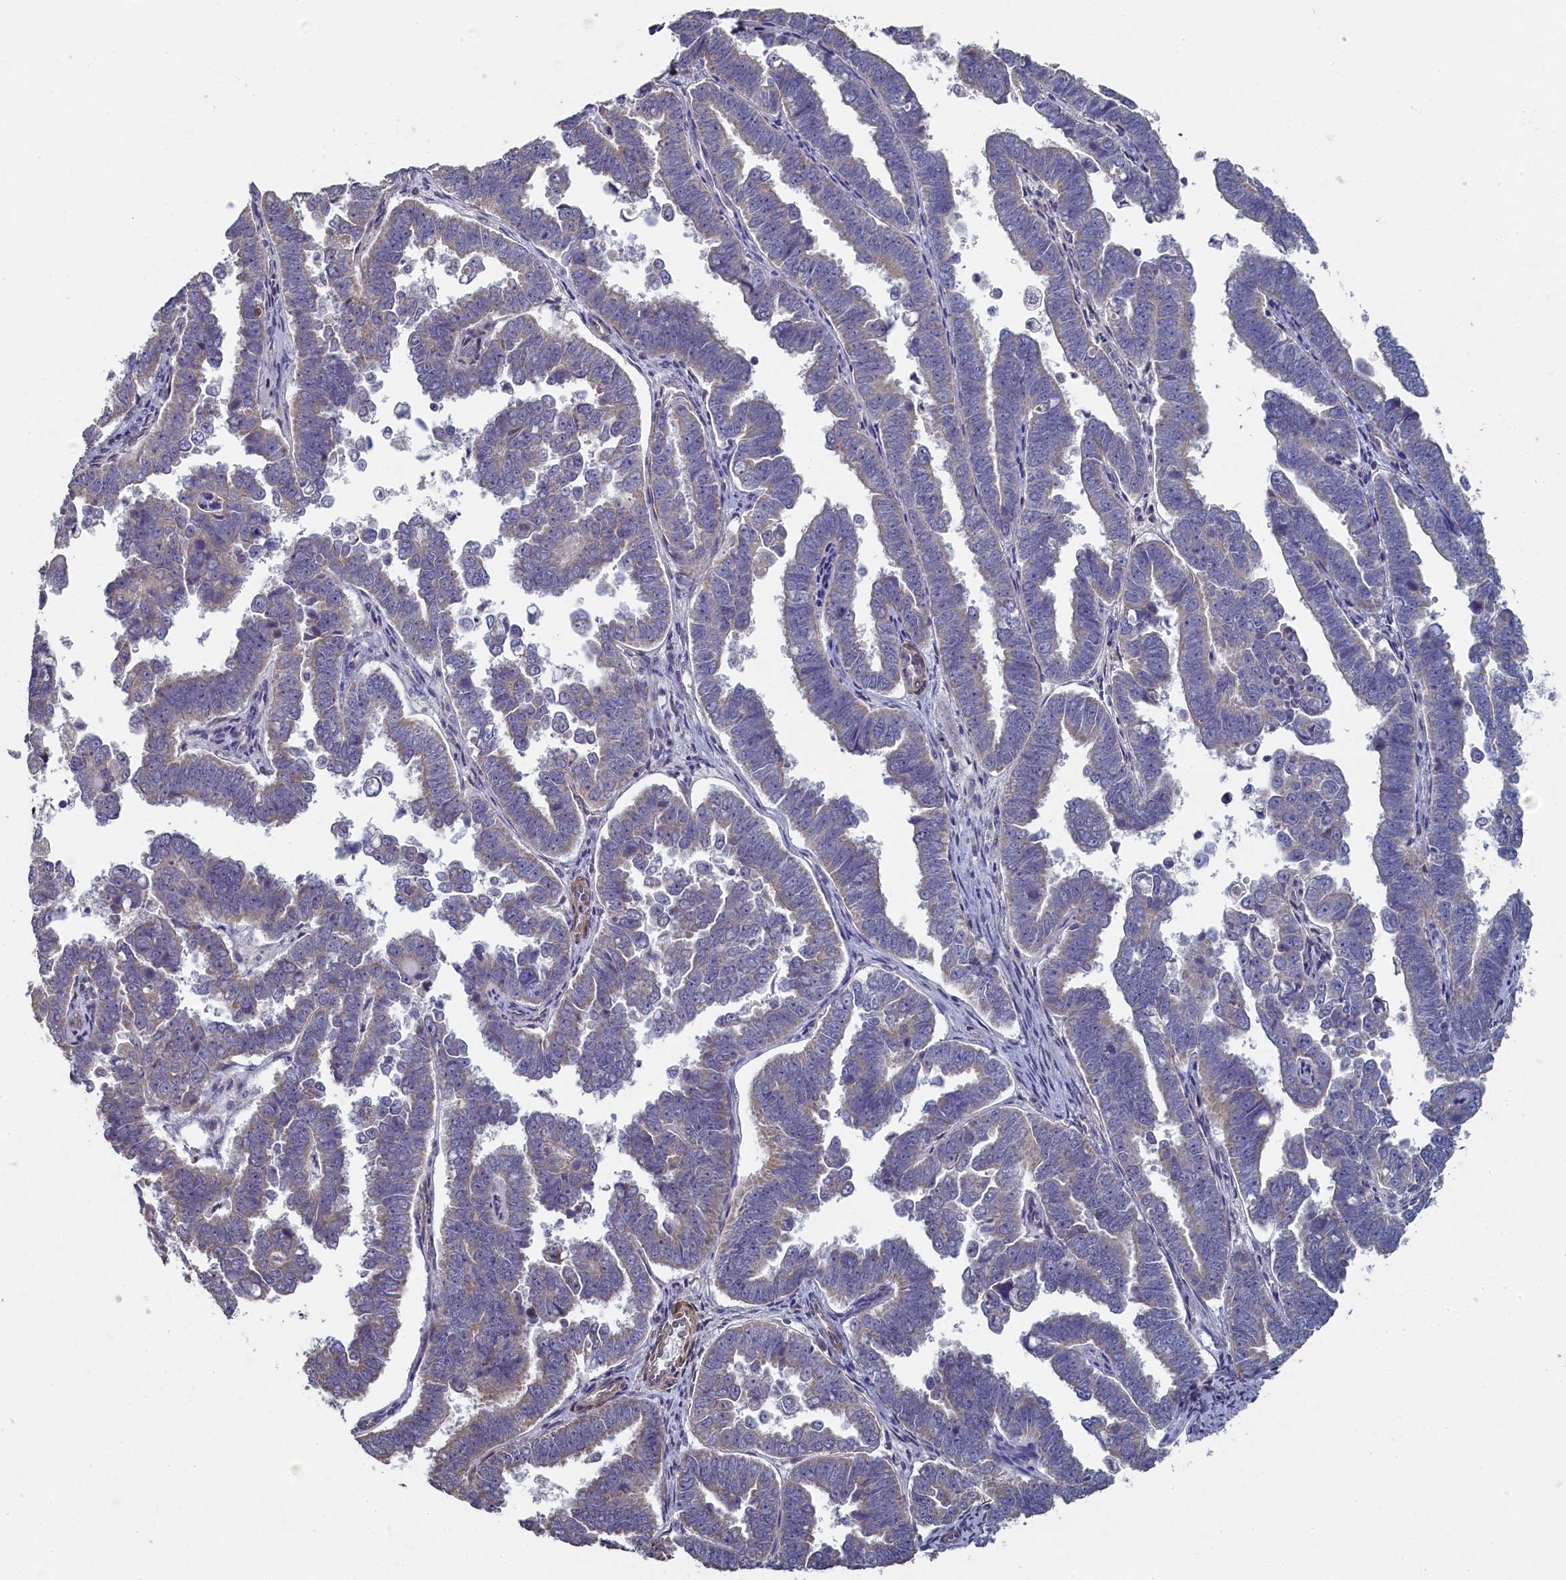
{"staining": {"intensity": "negative", "quantity": "none", "location": "none"}, "tissue": "endometrial cancer", "cell_type": "Tumor cells", "image_type": "cancer", "snomed": [{"axis": "morphology", "description": "Adenocarcinoma, NOS"}, {"axis": "topography", "description": "Endometrium"}], "caption": "An IHC micrograph of endometrial cancer is shown. There is no staining in tumor cells of endometrial cancer.", "gene": "DIXDC1", "patient": {"sex": "female", "age": 75}}